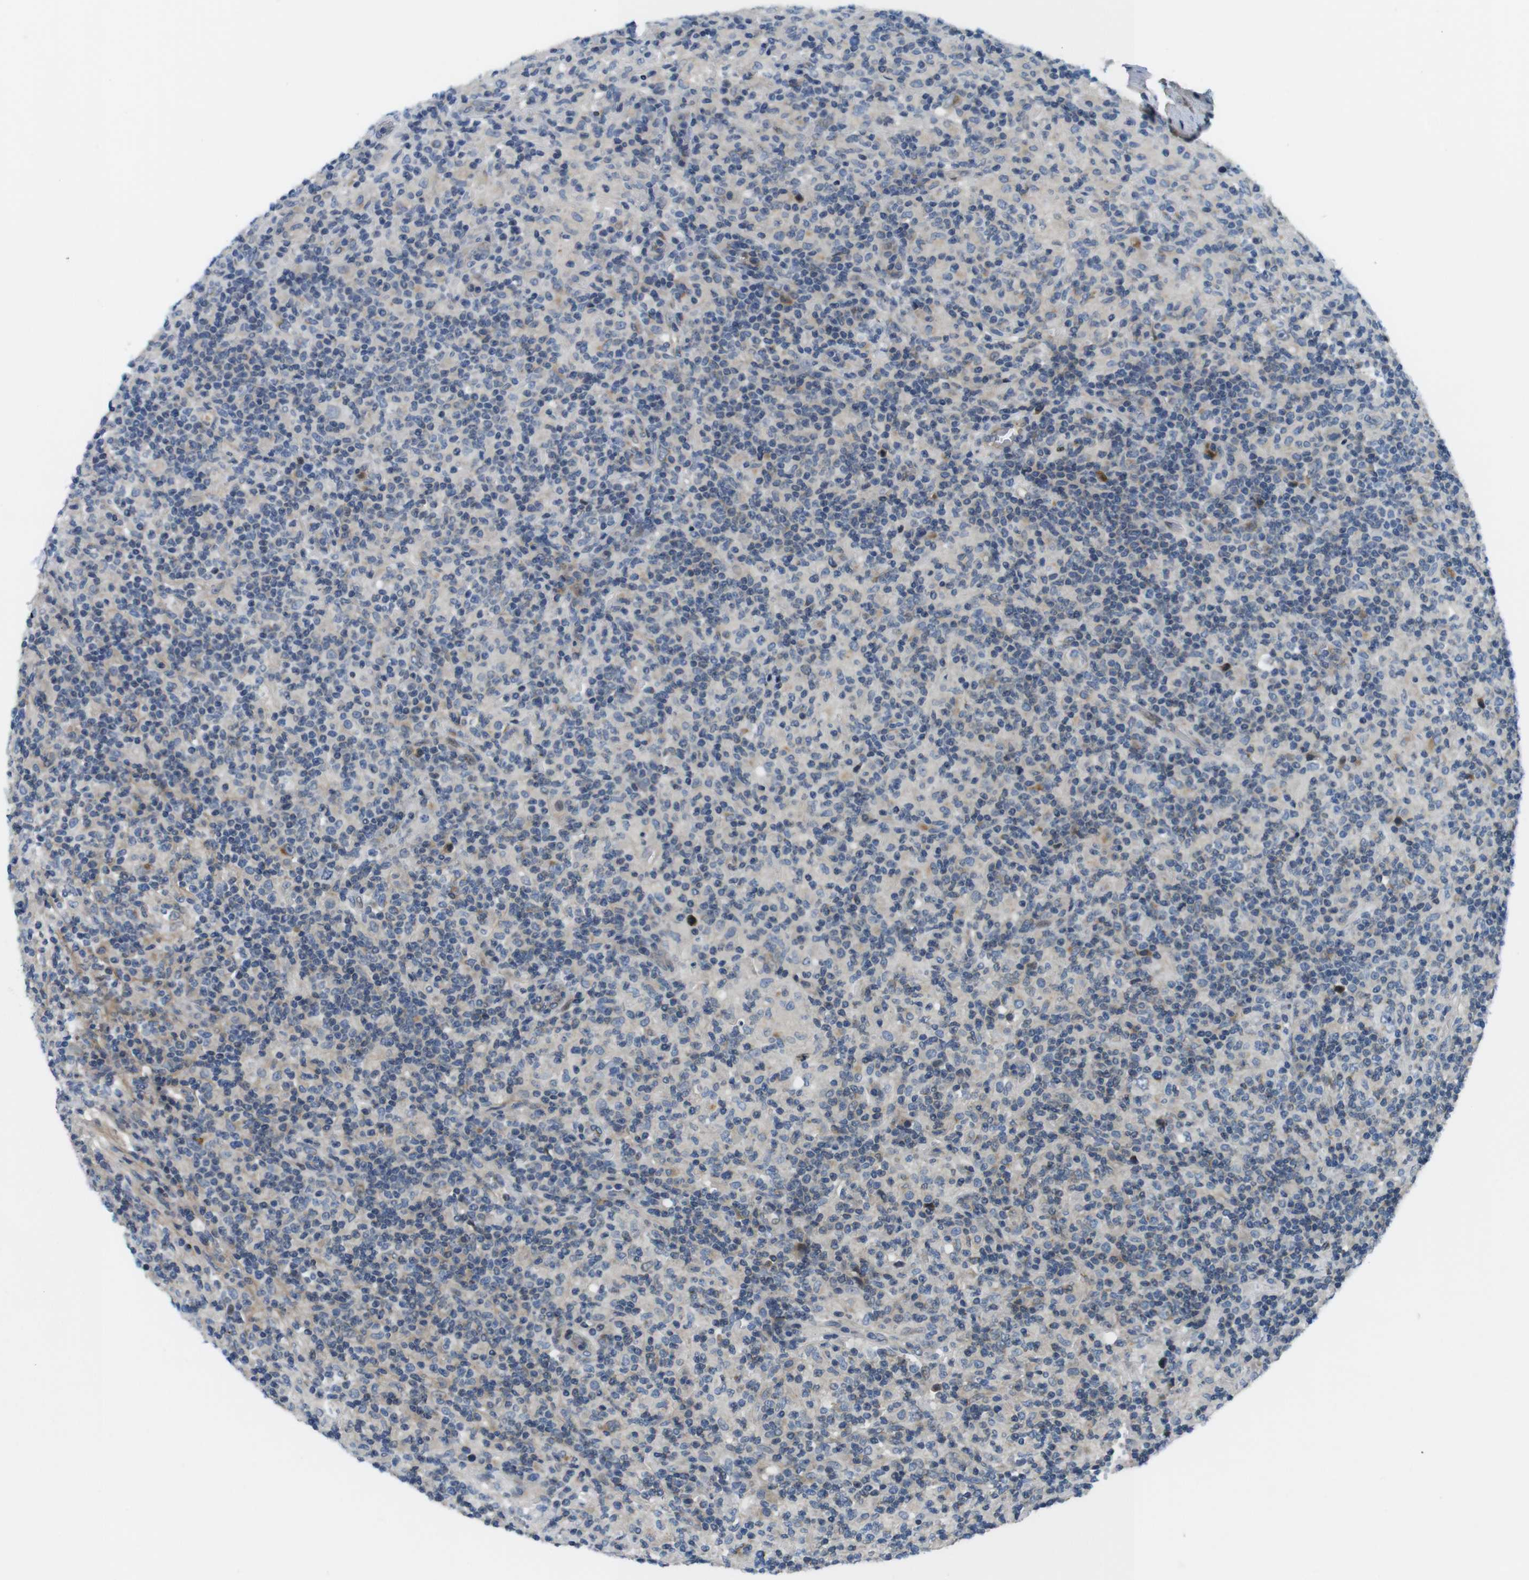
{"staining": {"intensity": "negative", "quantity": "none", "location": "none"}, "tissue": "lymphoma", "cell_type": "Tumor cells", "image_type": "cancer", "snomed": [{"axis": "morphology", "description": "Hodgkin's disease, NOS"}, {"axis": "topography", "description": "Lymph node"}], "caption": "DAB (3,3'-diaminobenzidine) immunohistochemical staining of lymphoma demonstrates no significant expression in tumor cells.", "gene": "ZDHHC3", "patient": {"sex": "male", "age": 70}}